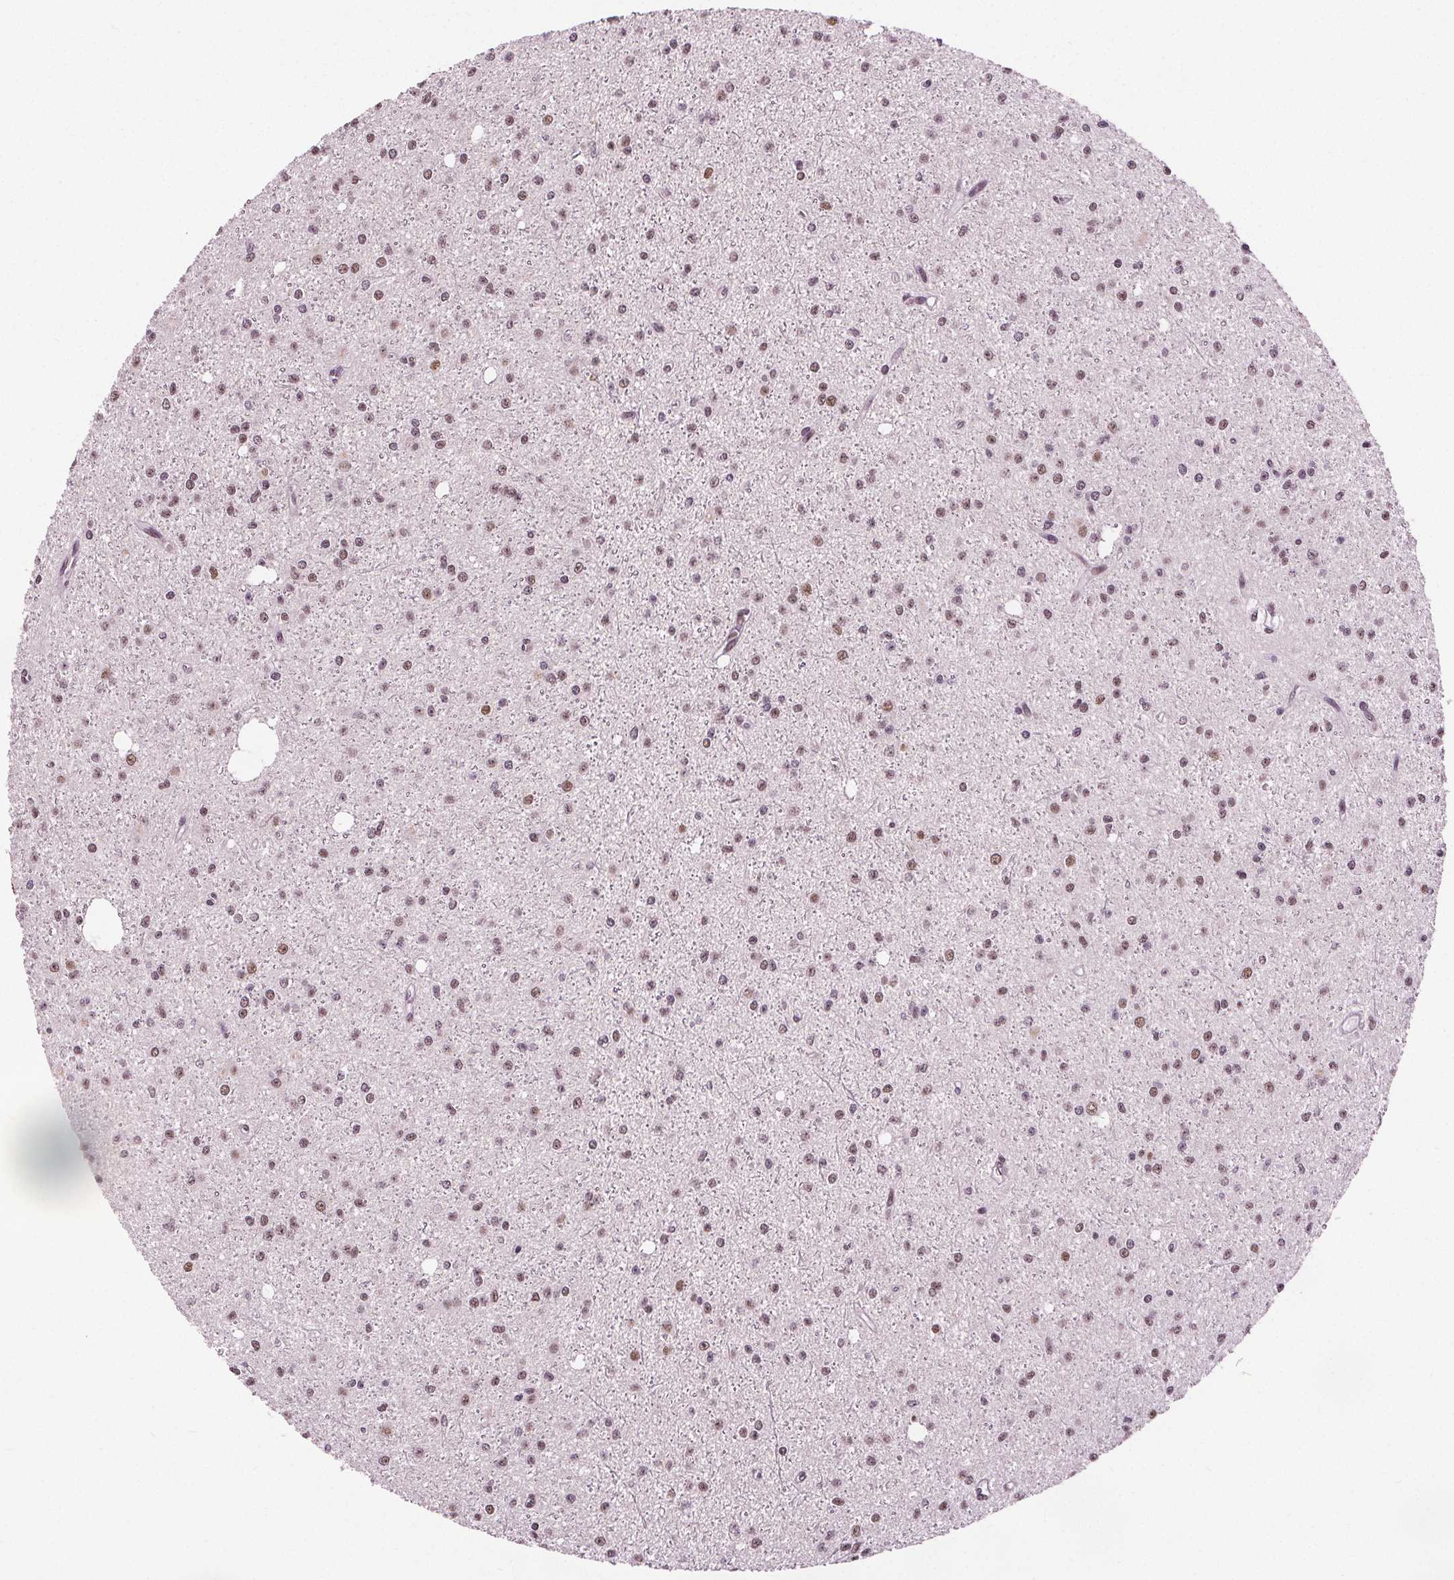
{"staining": {"intensity": "moderate", "quantity": ">75%", "location": "nuclear"}, "tissue": "glioma", "cell_type": "Tumor cells", "image_type": "cancer", "snomed": [{"axis": "morphology", "description": "Glioma, malignant, Low grade"}, {"axis": "topography", "description": "Brain"}], "caption": "Immunohistochemistry staining of glioma, which displays medium levels of moderate nuclear expression in about >75% of tumor cells indicating moderate nuclear protein staining. The staining was performed using DAB (3,3'-diaminobenzidine) (brown) for protein detection and nuclei were counterstained in hematoxylin (blue).", "gene": "IWS1", "patient": {"sex": "male", "age": 27}}